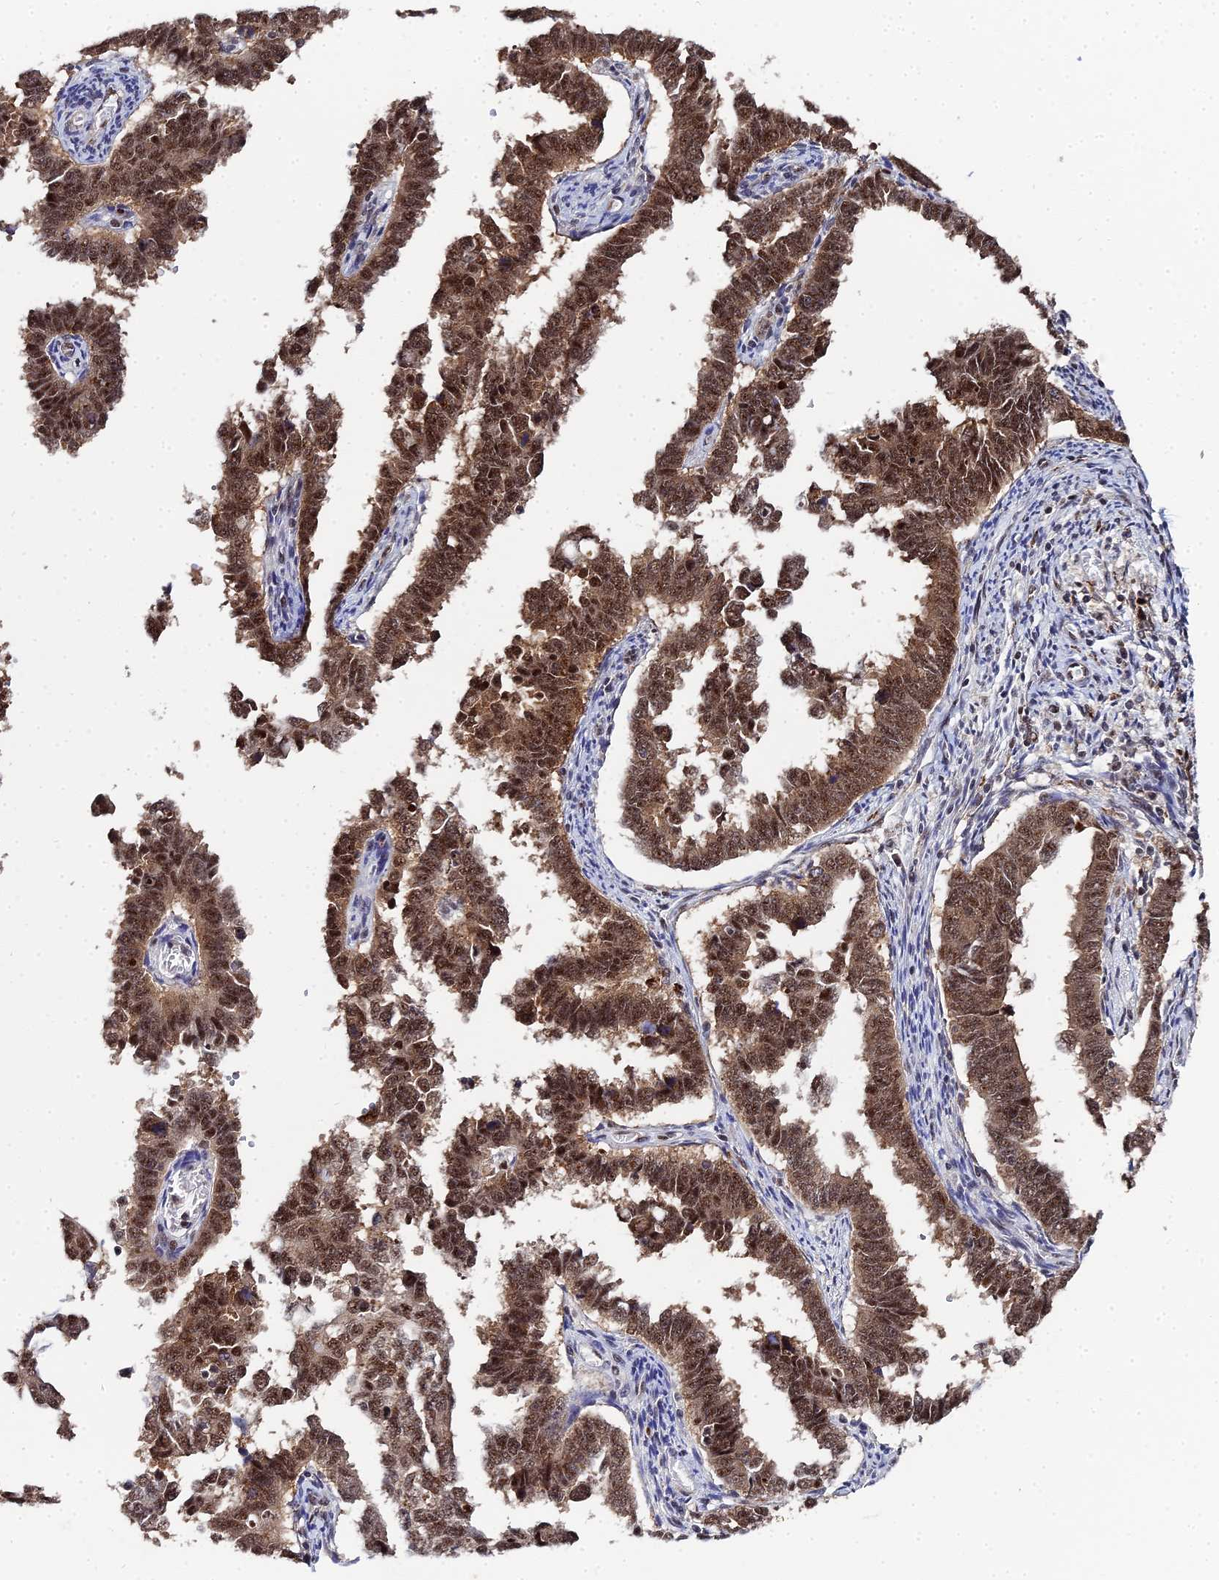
{"staining": {"intensity": "strong", "quantity": ">75%", "location": "cytoplasmic/membranous,nuclear"}, "tissue": "endometrial cancer", "cell_type": "Tumor cells", "image_type": "cancer", "snomed": [{"axis": "morphology", "description": "Adenocarcinoma, NOS"}, {"axis": "topography", "description": "Endometrium"}], "caption": "Protein analysis of adenocarcinoma (endometrial) tissue reveals strong cytoplasmic/membranous and nuclear expression in about >75% of tumor cells.", "gene": "MAGOHB", "patient": {"sex": "female", "age": 75}}